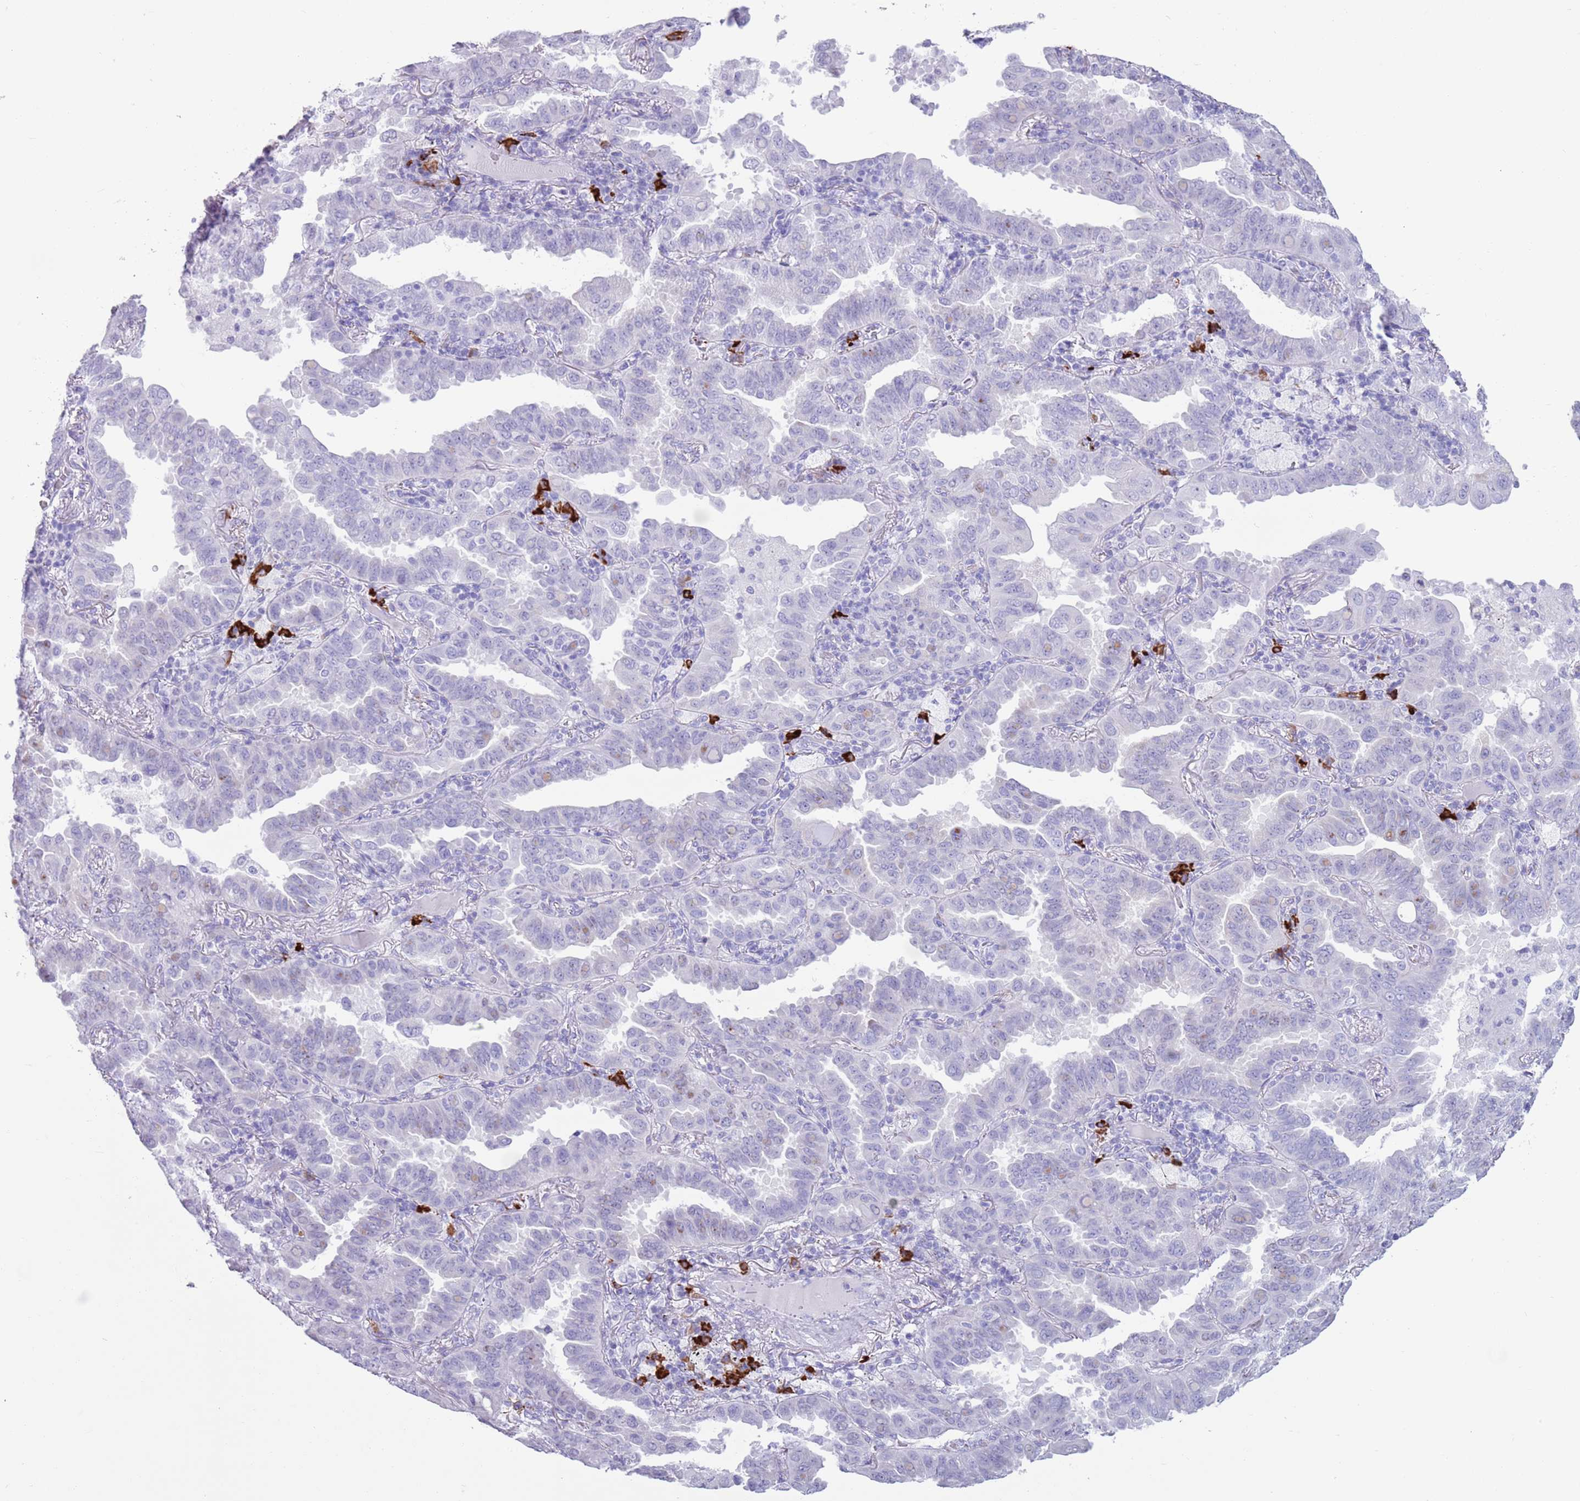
{"staining": {"intensity": "negative", "quantity": "none", "location": "none"}, "tissue": "lung cancer", "cell_type": "Tumor cells", "image_type": "cancer", "snomed": [{"axis": "morphology", "description": "Adenocarcinoma, NOS"}, {"axis": "topography", "description": "Lung"}], "caption": "There is no significant positivity in tumor cells of adenocarcinoma (lung).", "gene": "LY6G5B", "patient": {"sex": "male", "age": 64}}